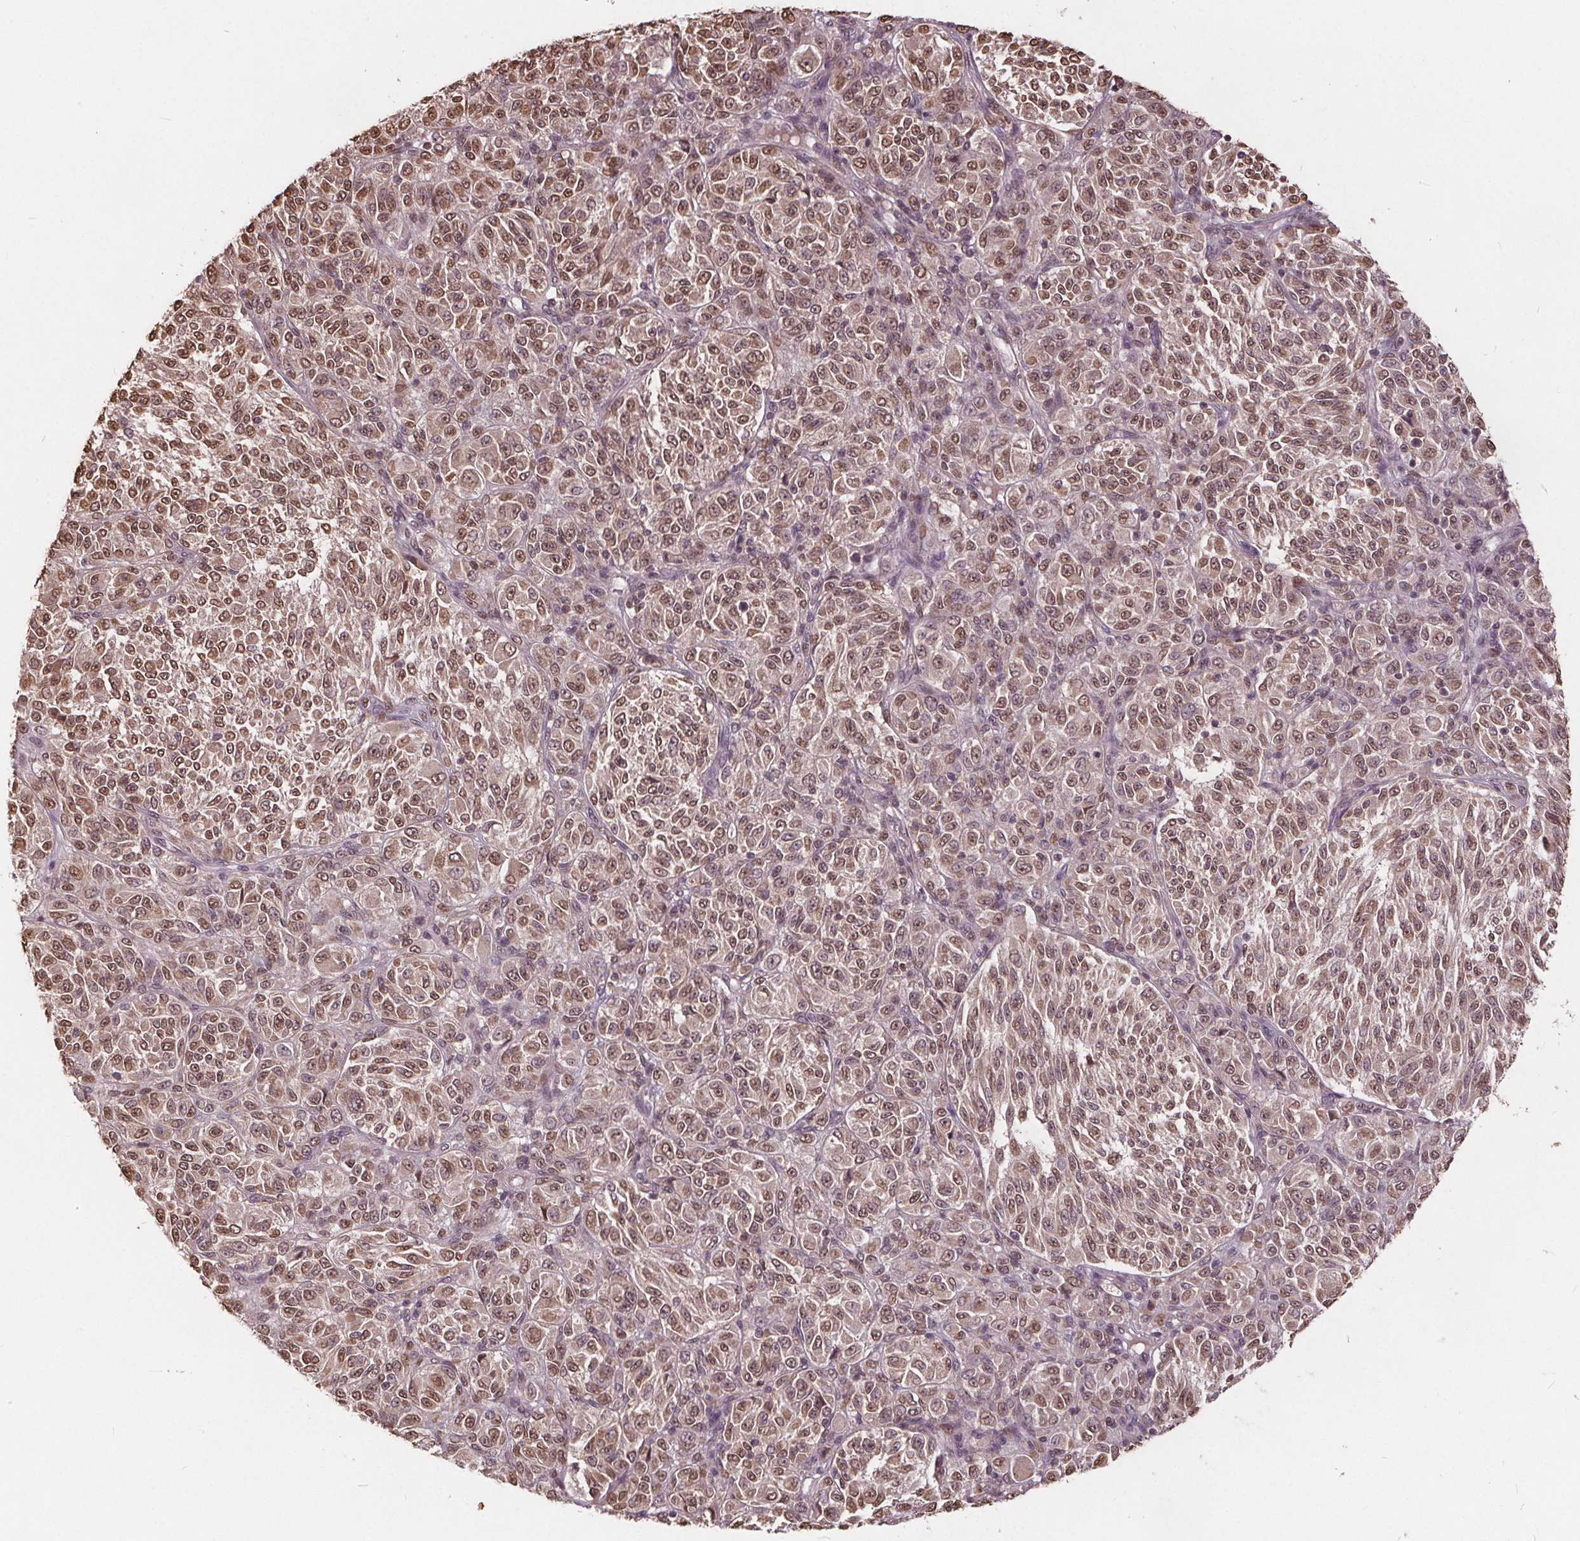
{"staining": {"intensity": "moderate", "quantity": ">75%", "location": "nuclear"}, "tissue": "melanoma", "cell_type": "Tumor cells", "image_type": "cancer", "snomed": [{"axis": "morphology", "description": "Malignant melanoma, Metastatic site"}, {"axis": "topography", "description": "Brain"}], "caption": "Melanoma tissue demonstrates moderate nuclear expression in about >75% of tumor cells", "gene": "HIF1AN", "patient": {"sex": "female", "age": 56}}